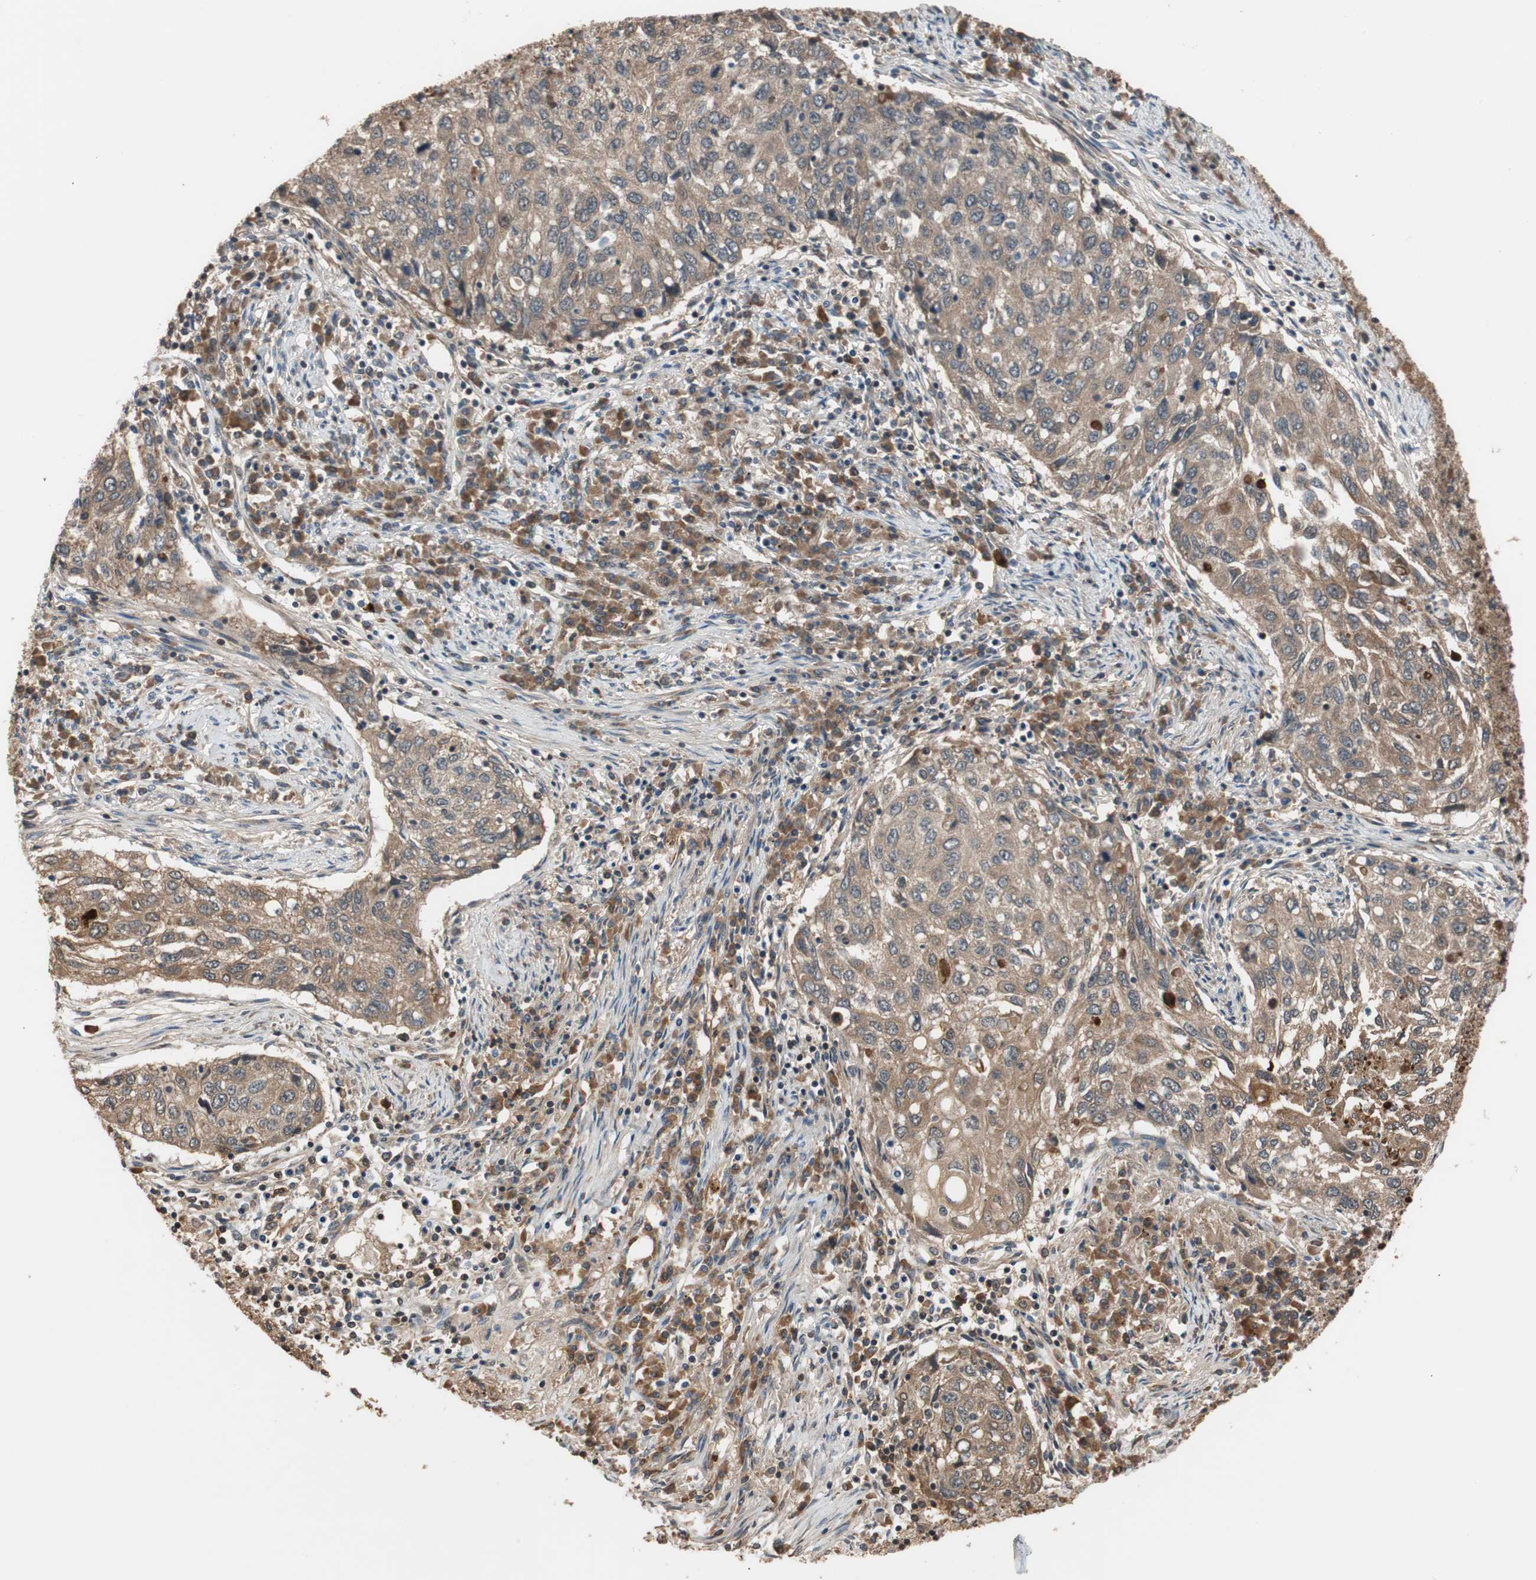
{"staining": {"intensity": "moderate", "quantity": ">75%", "location": "cytoplasmic/membranous"}, "tissue": "lung cancer", "cell_type": "Tumor cells", "image_type": "cancer", "snomed": [{"axis": "morphology", "description": "Squamous cell carcinoma, NOS"}, {"axis": "topography", "description": "Lung"}], "caption": "This is an image of IHC staining of lung cancer (squamous cell carcinoma), which shows moderate positivity in the cytoplasmic/membranous of tumor cells.", "gene": "TMEM230", "patient": {"sex": "female", "age": 63}}